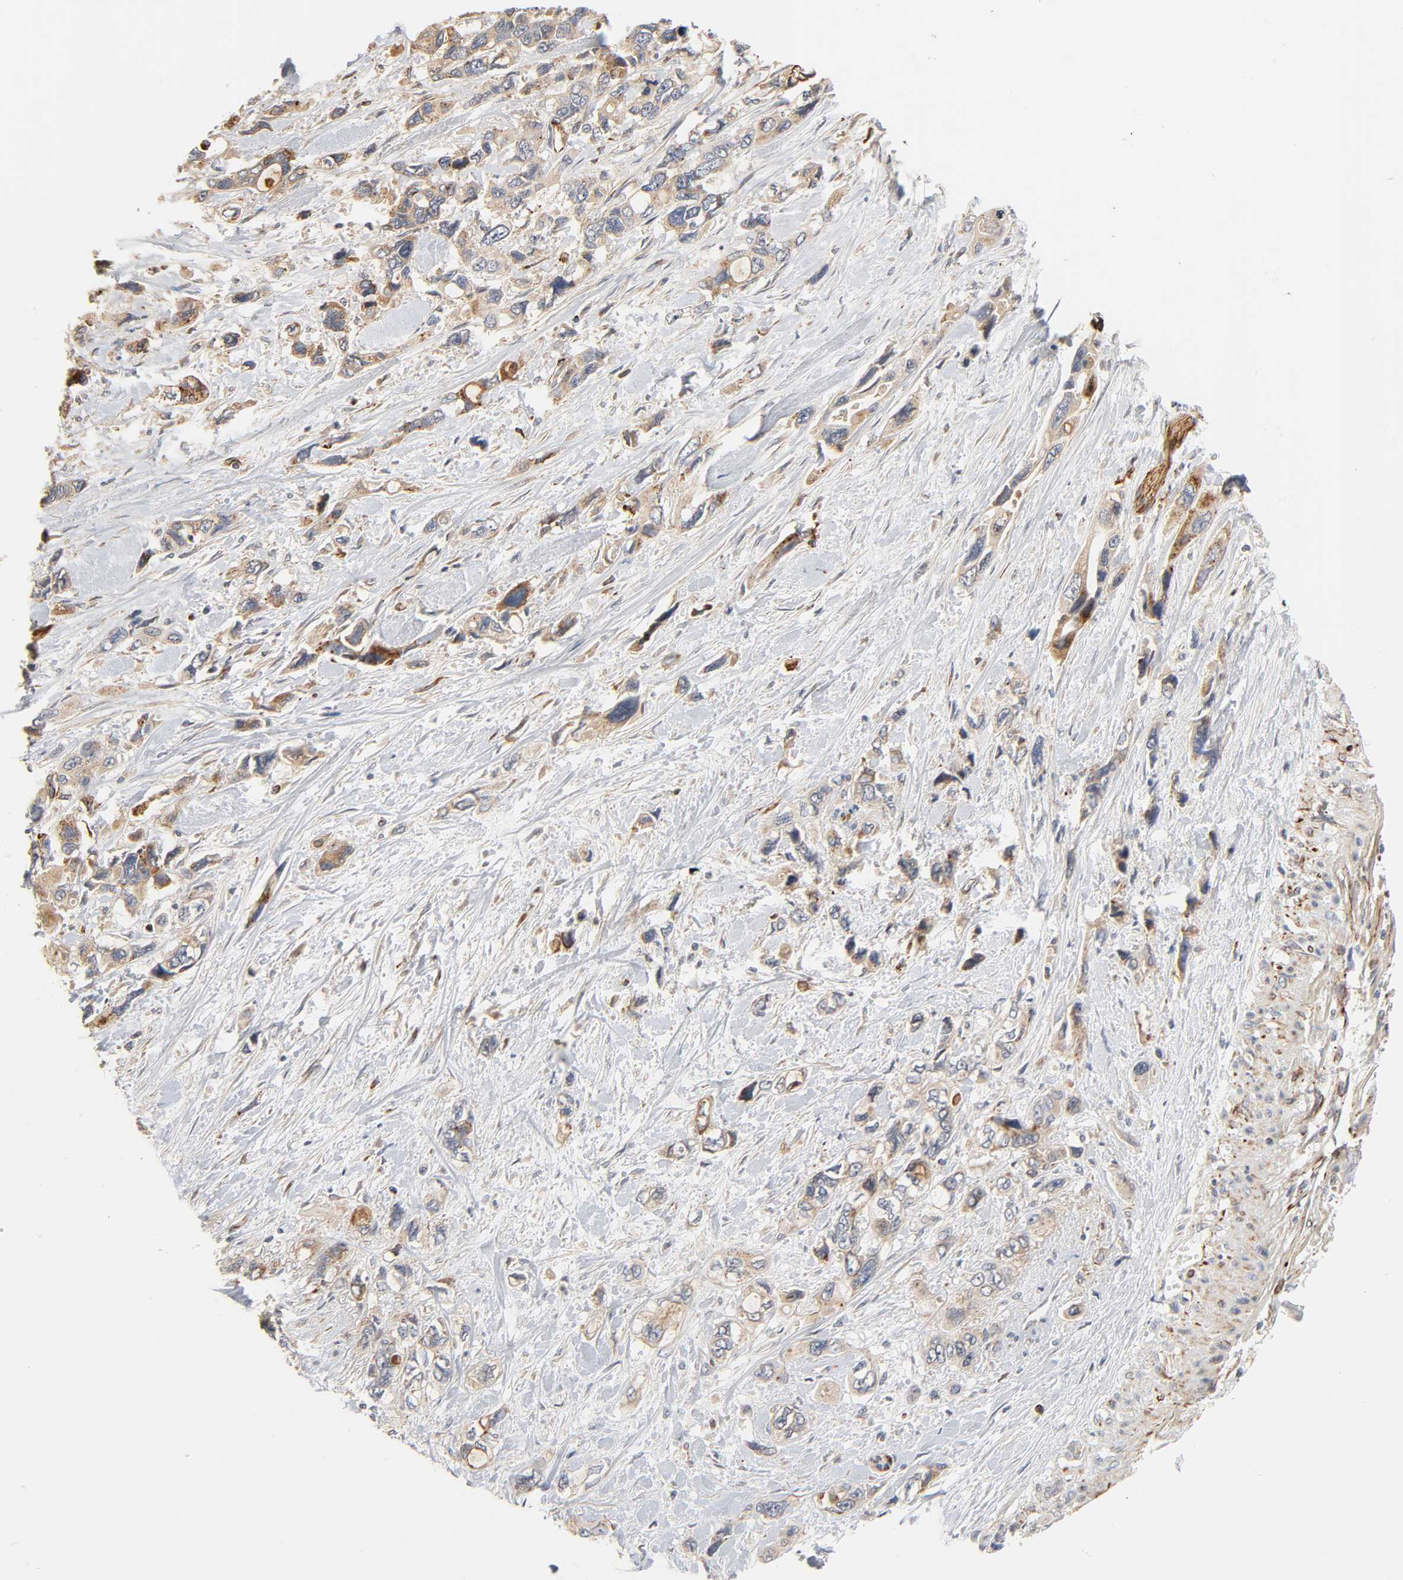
{"staining": {"intensity": "moderate", "quantity": ">75%", "location": "cytoplasmic/membranous"}, "tissue": "pancreatic cancer", "cell_type": "Tumor cells", "image_type": "cancer", "snomed": [{"axis": "morphology", "description": "Adenocarcinoma, NOS"}, {"axis": "topography", "description": "Pancreas"}], "caption": "Pancreatic adenocarcinoma was stained to show a protein in brown. There is medium levels of moderate cytoplasmic/membranous positivity in about >75% of tumor cells.", "gene": "REEP6", "patient": {"sex": "male", "age": 46}}